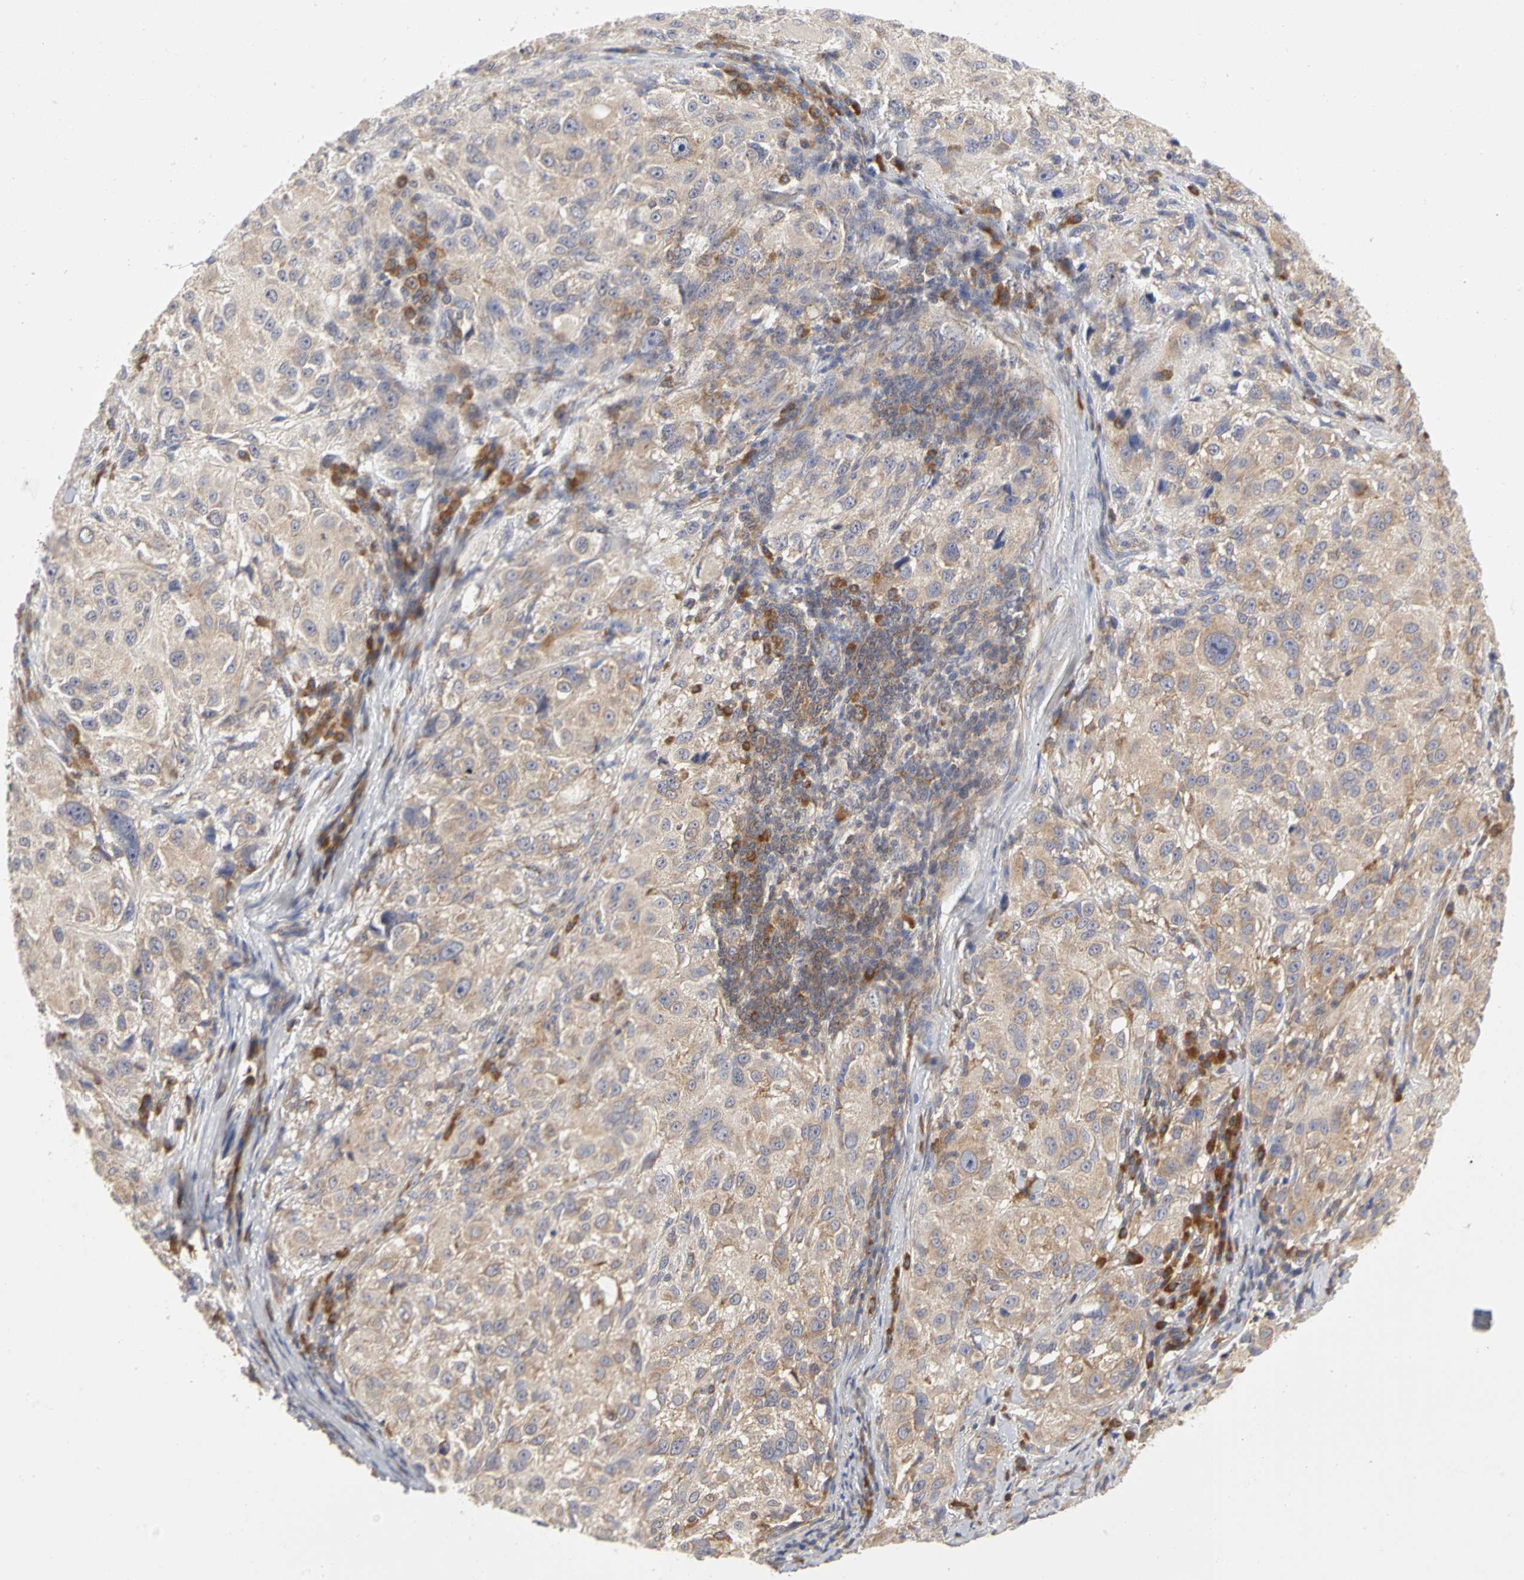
{"staining": {"intensity": "weak", "quantity": ">75%", "location": "cytoplasmic/membranous"}, "tissue": "melanoma", "cell_type": "Tumor cells", "image_type": "cancer", "snomed": [{"axis": "morphology", "description": "Necrosis, NOS"}, {"axis": "morphology", "description": "Malignant melanoma, NOS"}, {"axis": "topography", "description": "Skin"}], "caption": "Immunohistochemical staining of human melanoma exhibits weak cytoplasmic/membranous protein expression in approximately >75% of tumor cells. Using DAB (3,3'-diaminobenzidine) (brown) and hematoxylin (blue) stains, captured at high magnification using brightfield microscopy.", "gene": "IRAK1", "patient": {"sex": "female", "age": 87}}